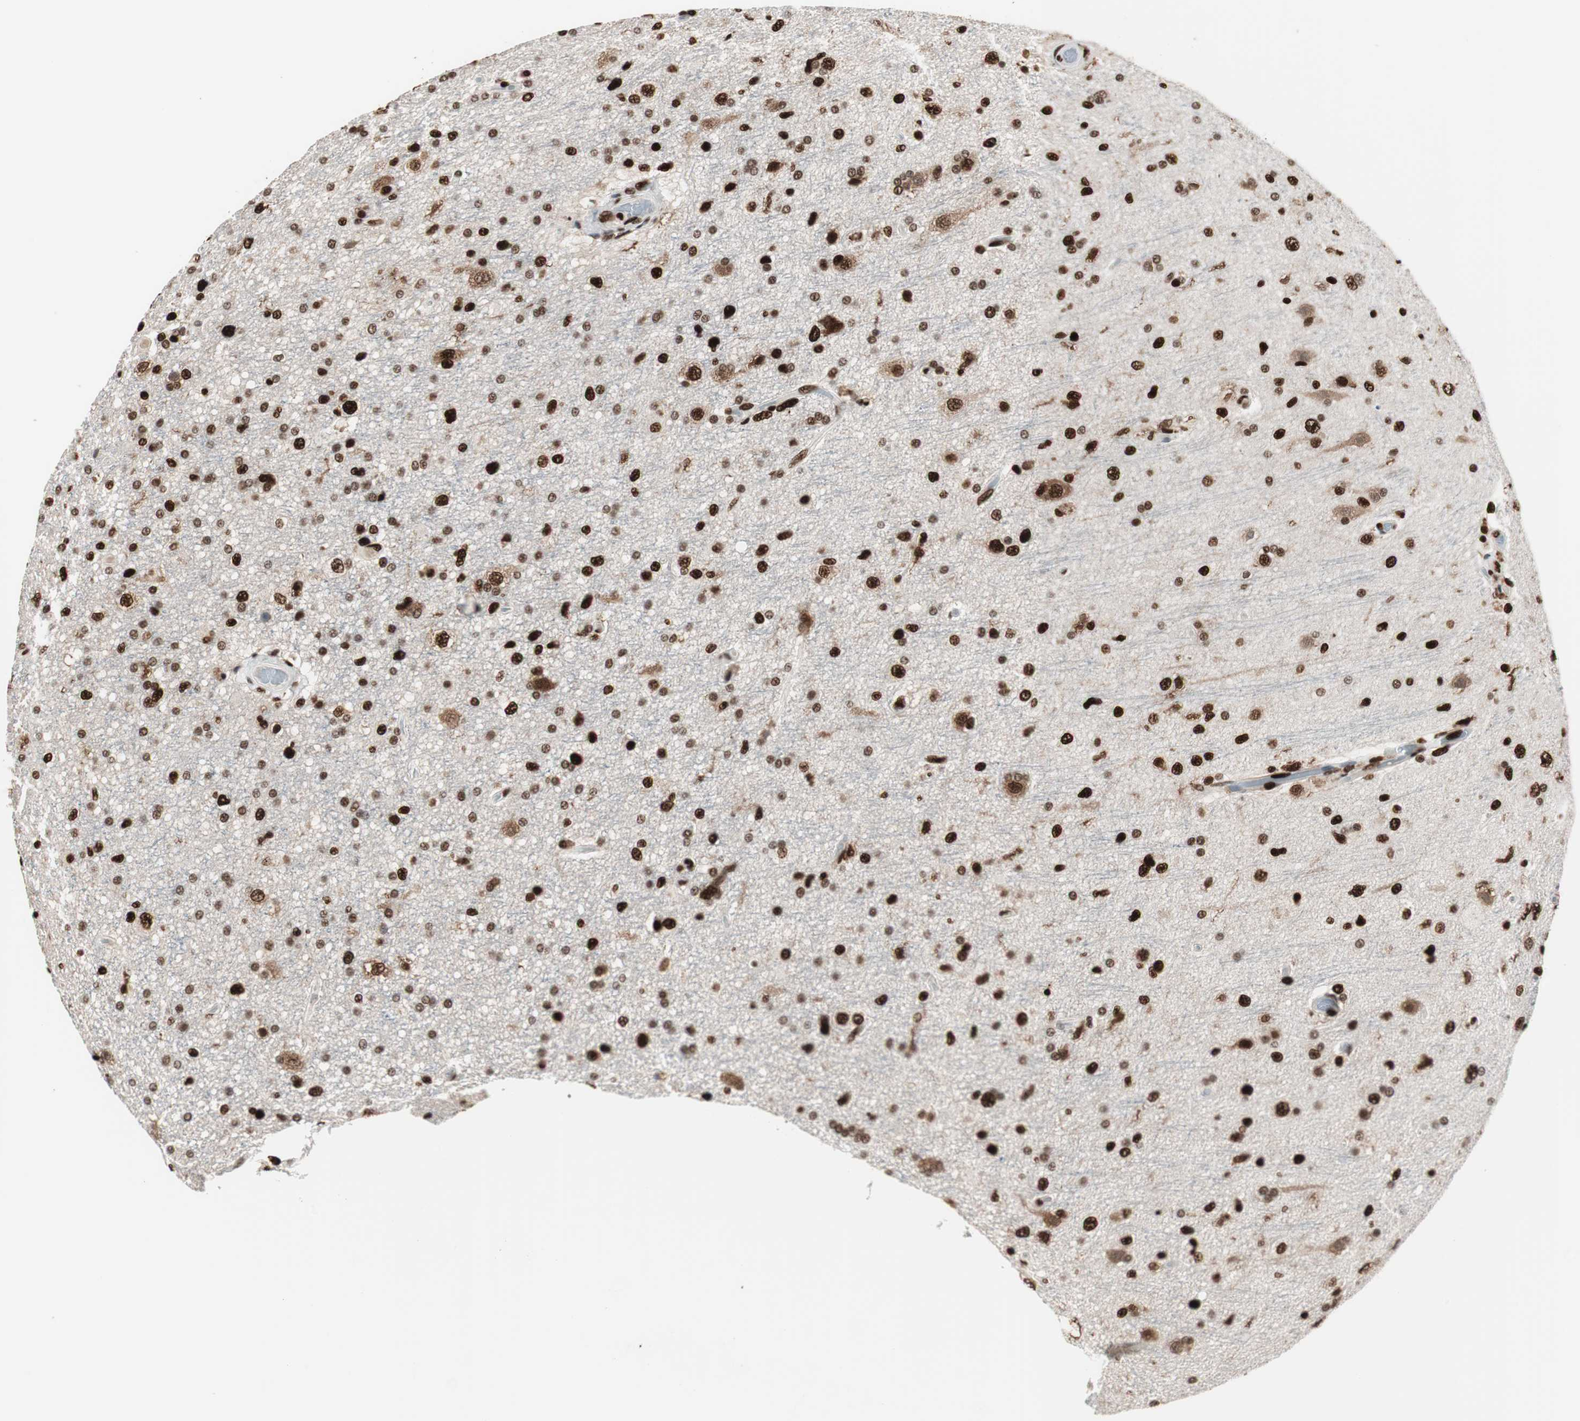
{"staining": {"intensity": "strong", "quantity": ">75%", "location": "nuclear"}, "tissue": "glioma", "cell_type": "Tumor cells", "image_type": "cancer", "snomed": [{"axis": "morphology", "description": "Glioma, malignant, High grade"}, {"axis": "topography", "description": "Brain"}], "caption": "Tumor cells show high levels of strong nuclear expression in approximately >75% of cells in human malignant glioma (high-grade).", "gene": "PSME3", "patient": {"sex": "male", "age": 33}}